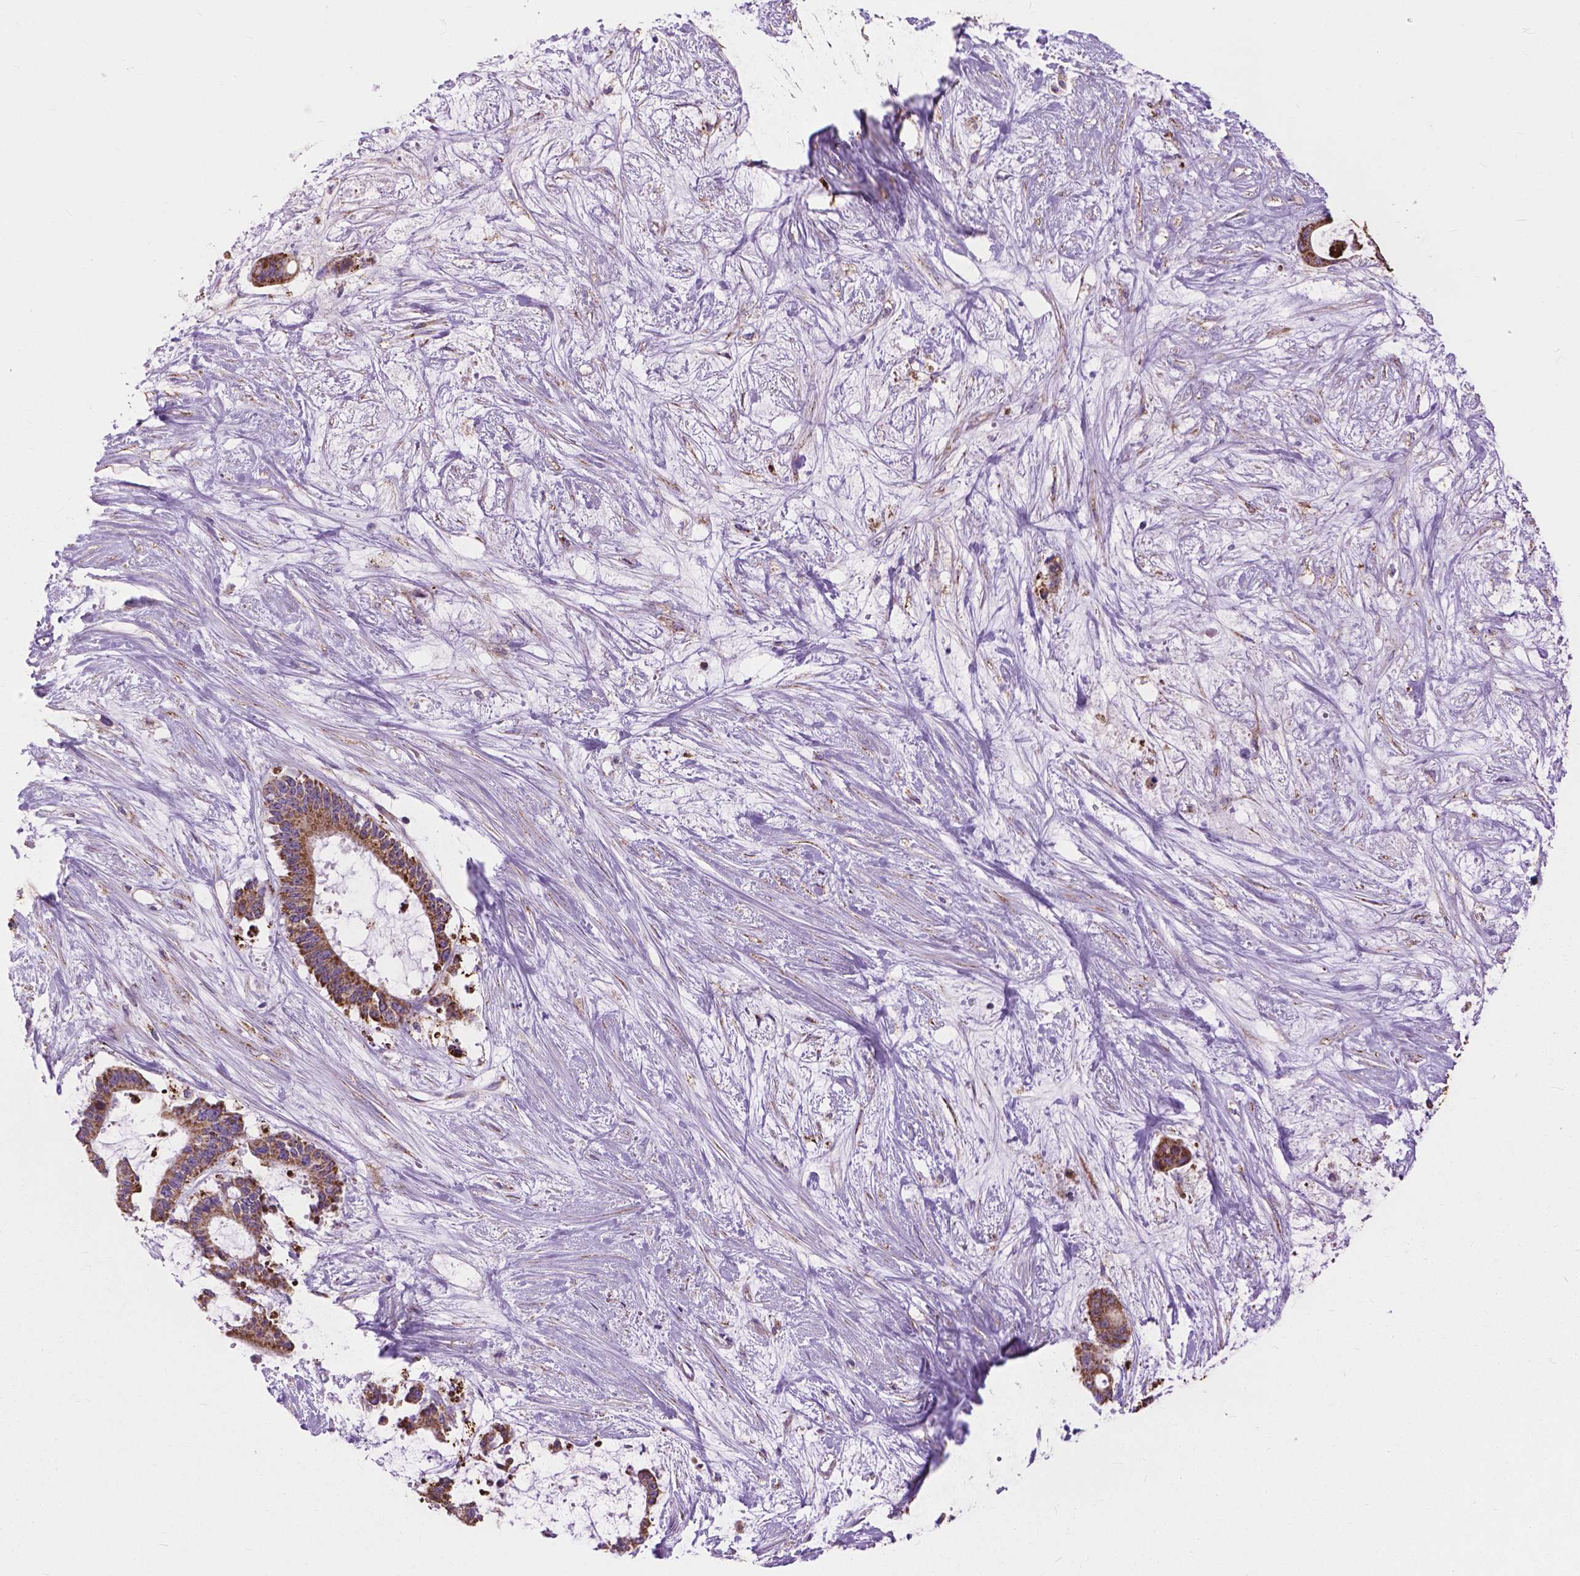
{"staining": {"intensity": "moderate", "quantity": ">75%", "location": "cytoplasmic/membranous"}, "tissue": "liver cancer", "cell_type": "Tumor cells", "image_type": "cancer", "snomed": [{"axis": "morphology", "description": "Normal tissue, NOS"}, {"axis": "morphology", "description": "Cholangiocarcinoma"}, {"axis": "topography", "description": "Liver"}, {"axis": "topography", "description": "Peripheral nerve tissue"}], "caption": "DAB (3,3'-diaminobenzidine) immunohistochemical staining of cholangiocarcinoma (liver) exhibits moderate cytoplasmic/membranous protein staining in approximately >75% of tumor cells.", "gene": "VDAC1", "patient": {"sex": "female", "age": 73}}